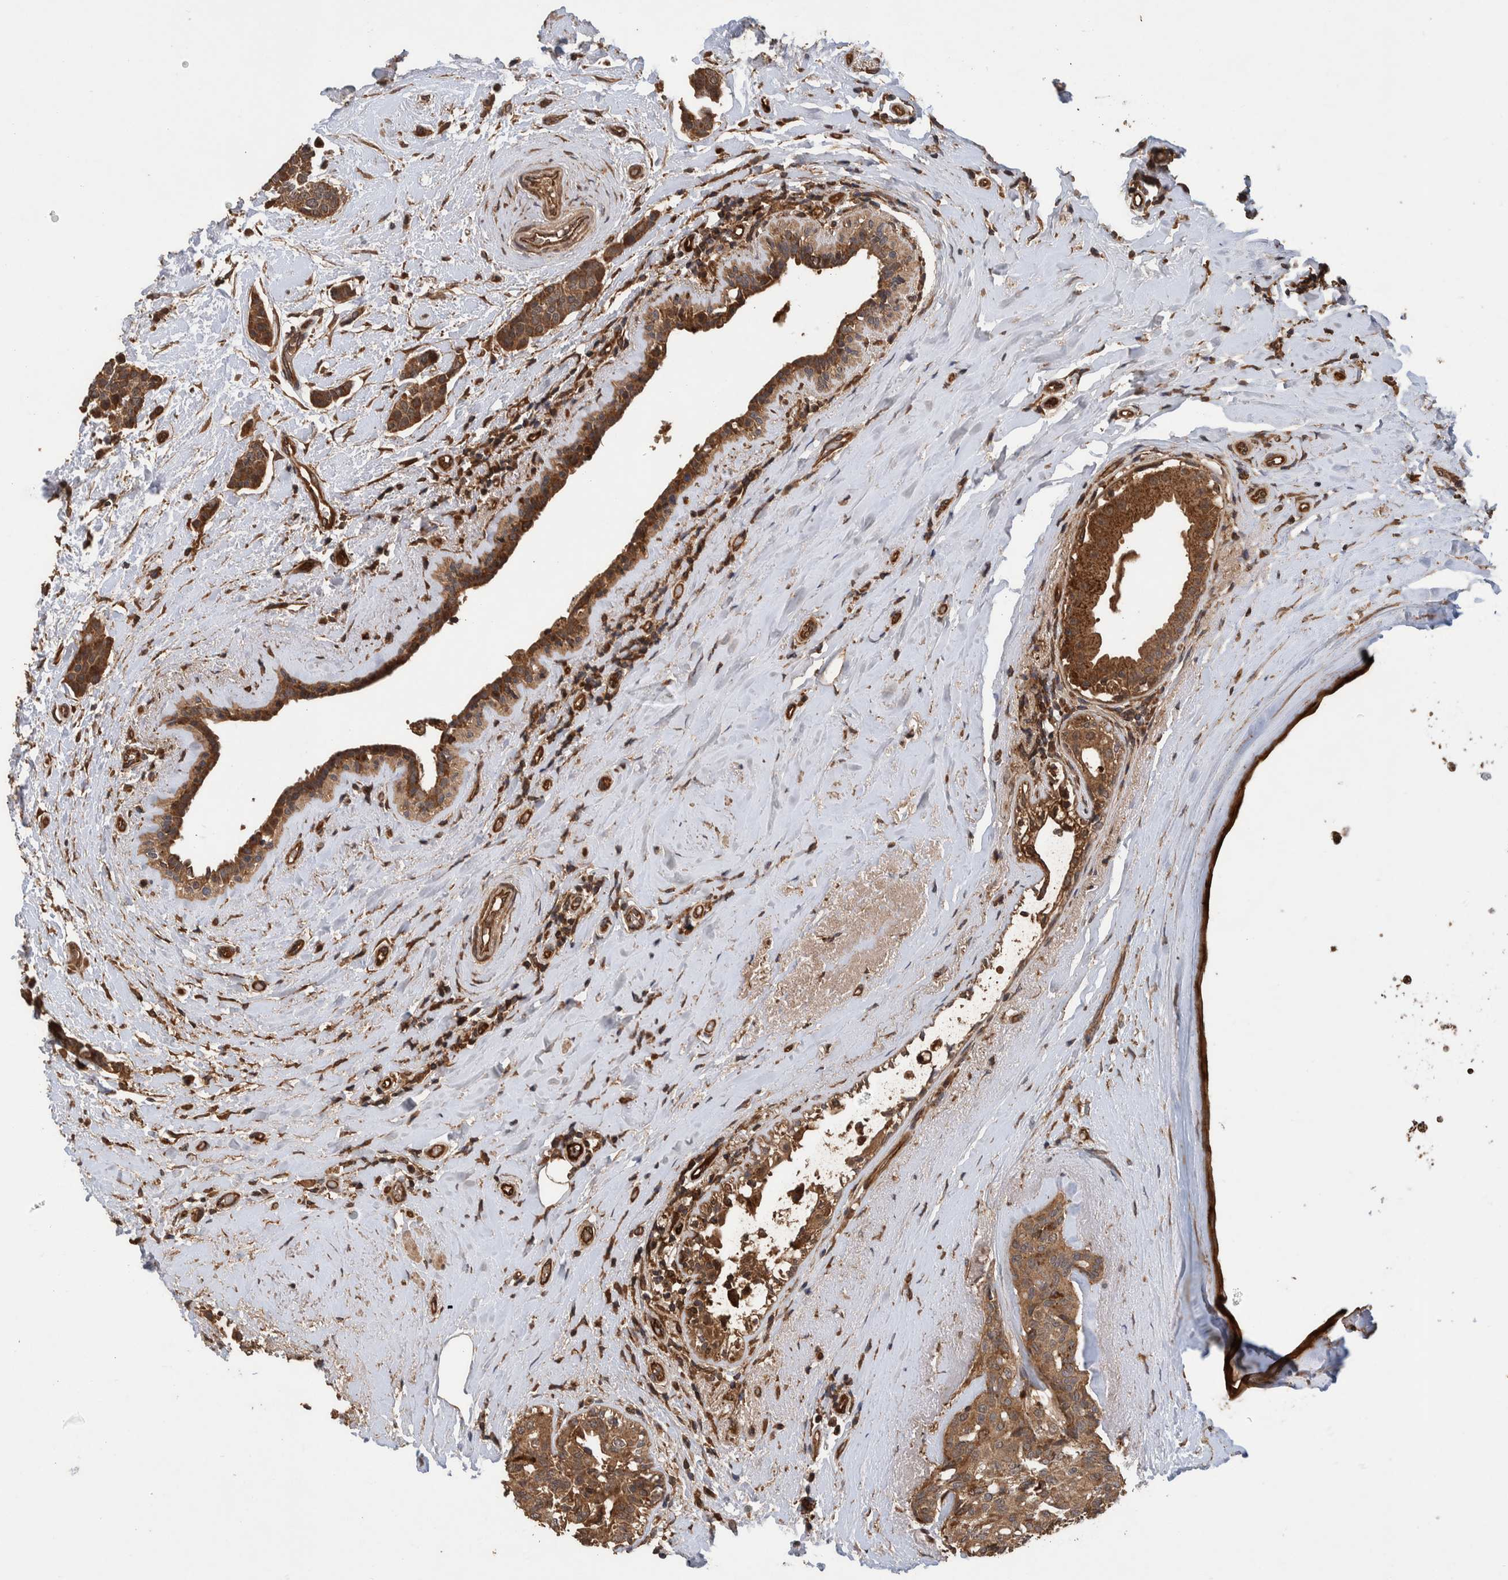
{"staining": {"intensity": "strong", "quantity": ">75%", "location": "cytoplasmic/membranous"}, "tissue": "breast cancer", "cell_type": "Tumor cells", "image_type": "cancer", "snomed": [{"axis": "morphology", "description": "Duct carcinoma"}, {"axis": "topography", "description": "Breast"}], "caption": "DAB (3,3'-diaminobenzidine) immunohistochemical staining of human breast cancer demonstrates strong cytoplasmic/membranous protein expression in approximately >75% of tumor cells. The staining was performed using DAB to visualize the protein expression in brown, while the nuclei were stained in blue with hematoxylin (Magnification: 20x).", "gene": "TRIM16", "patient": {"sex": "female", "age": 55}}